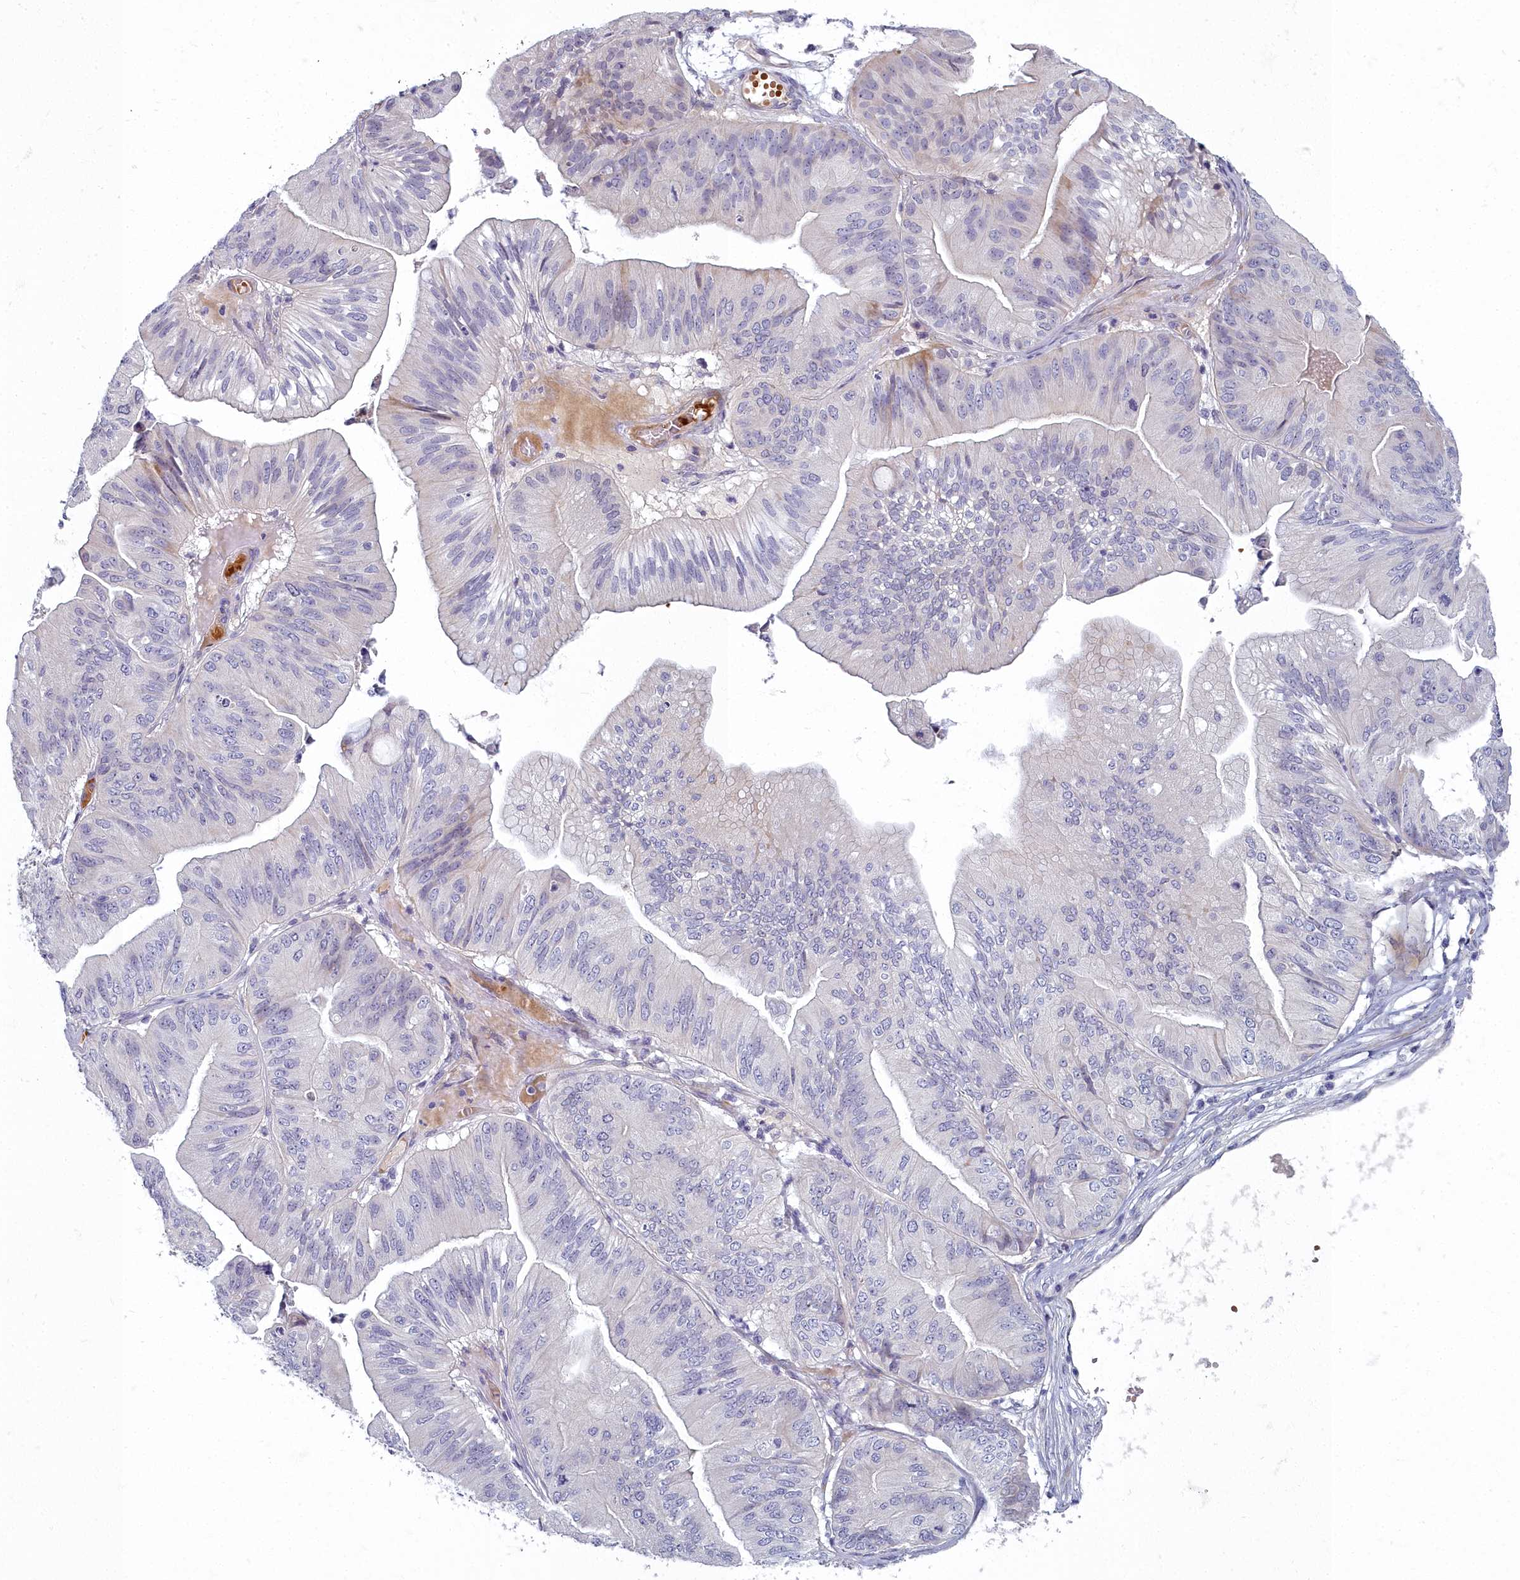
{"staining": {"intensity": "weak", "quantity": "<25%", "location": "cytoplasmic/membranous"}, "tissue": "ovarian cancer", "cell_type": "Tumor cells", "image_type": "cancer", "snomed": [{"axis": "morphology", "description": "Cystadenocarcinoma, mucinous, NOS"}, {"axis": "topography", "description": "Ovary"}], "caption": "Immunohistochemical staining of ovarian cancer (mucinous cystadenocarcinoma) demonstrates no significant staining in tumor cells.", "gene": "ARL15", "patient": {"sex": "female", "age": 61}}